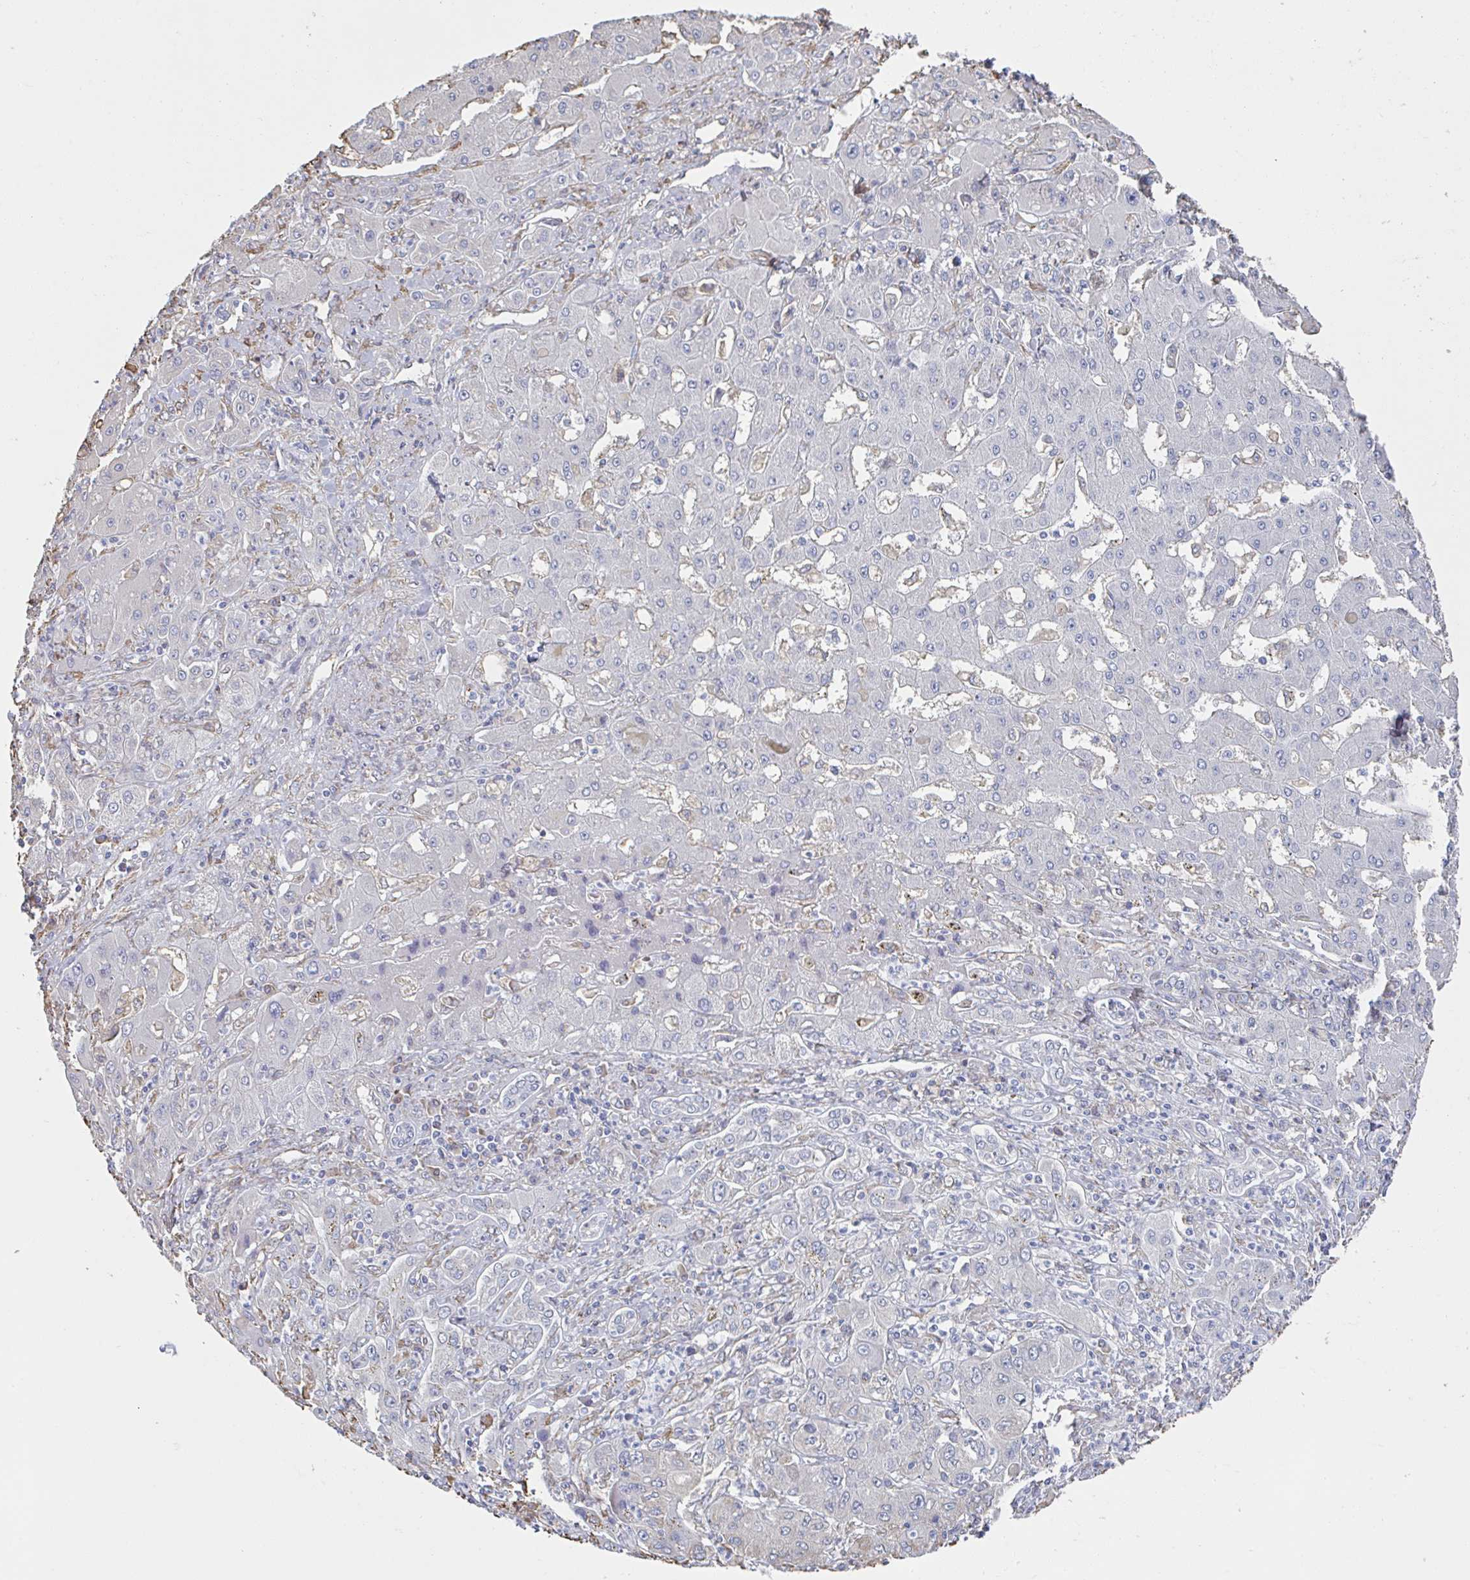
{"staining": {"intensity": "negative", "quantity": "none", "location": "none"}, "tissue": "liver cancer", "cell_type": "Tumor cells", "image_type": "cancer", "snomed": [{"axis": "morphology", "description": "Cholangiocarcinoma"}, {"axis": "topography", "description": "Liver"}], "caption": "This micrograph is of liver cancer (cholangiocarcinoma) stained with immunohistochemistry to label a protein in brown with the nuclei are counter-stained blue. There is no expression in tumor cells.", "gene": "RAB5IF", "patient": {"sex": "male", "age": 67}}